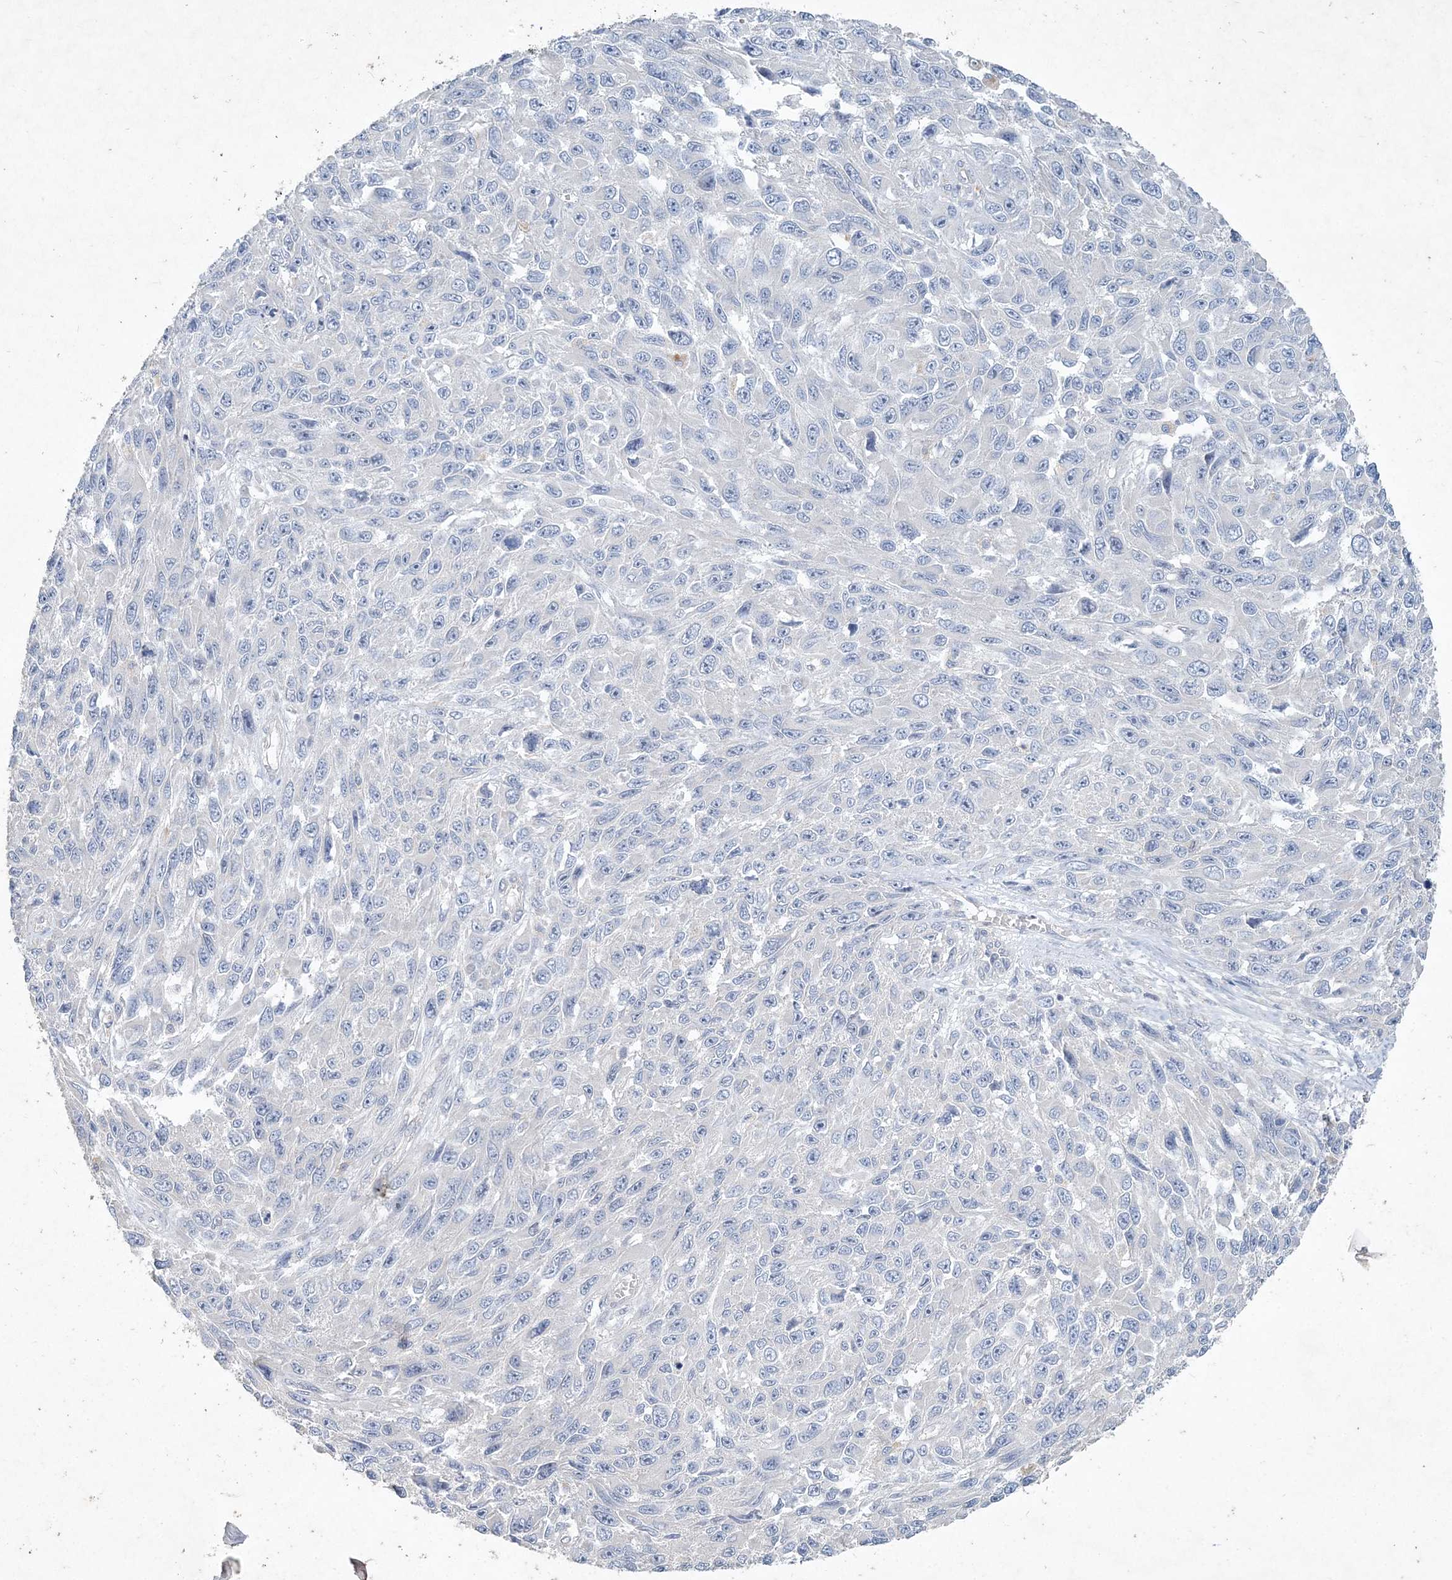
{"staining": {"intensity": "negative", "quantity": "none", "location": "none"}, "tissue": "melanoma", "cell_type": "Tumor cells", "image_type": "cancer", "snomed": [{"axis": "morphology", "description": "Malignant melanoma, NOS"}, {"axis": "topography", "description": "Skin"}], "caption": "This is a photomicrograph of immunohistochemistry (IHC) staining of malignant melanoma, which shows no expression in tumor cells.", "gene": "DNAH5", "patient": {"sex": "female", "age": 96}}